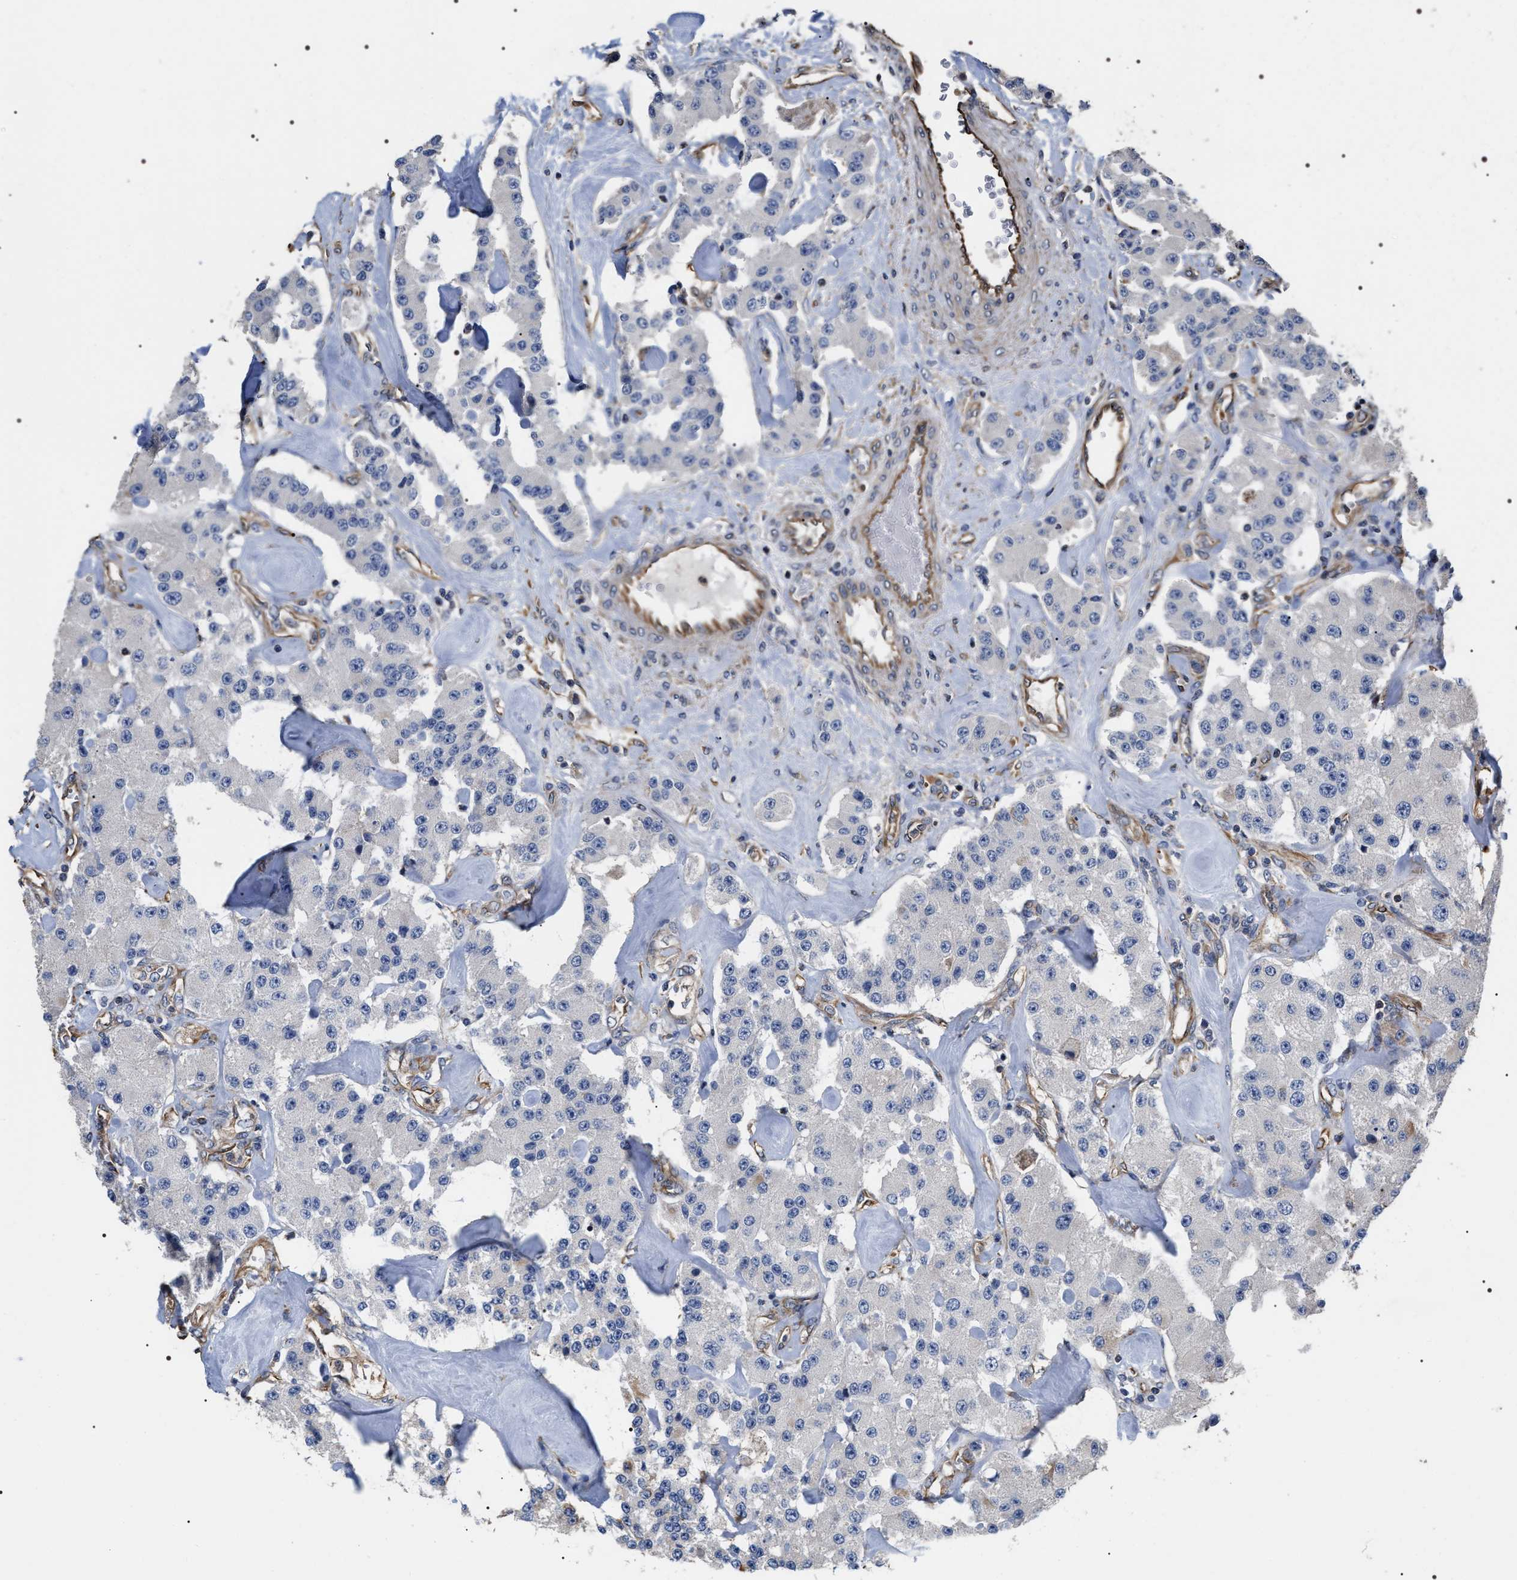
{"staining": {"intensity": "negative", "quantity": "none", "location": "none"}, "tissue": "carcinoid", "cell_type": "Tumor cells", "image_type": "cancer", "snomed": [{"axis": "morphology", "description": "Carcinoid, malignant, NOS"}, {"axis": "topography", "description": "Pancreas"}], "caption": "Immunohistochemistry (IHC) of human malignant carcinoid shows no positivity in tumor cells.", "gene": "TSPAN33", "patient": {"sex": "male", "age": 41}}